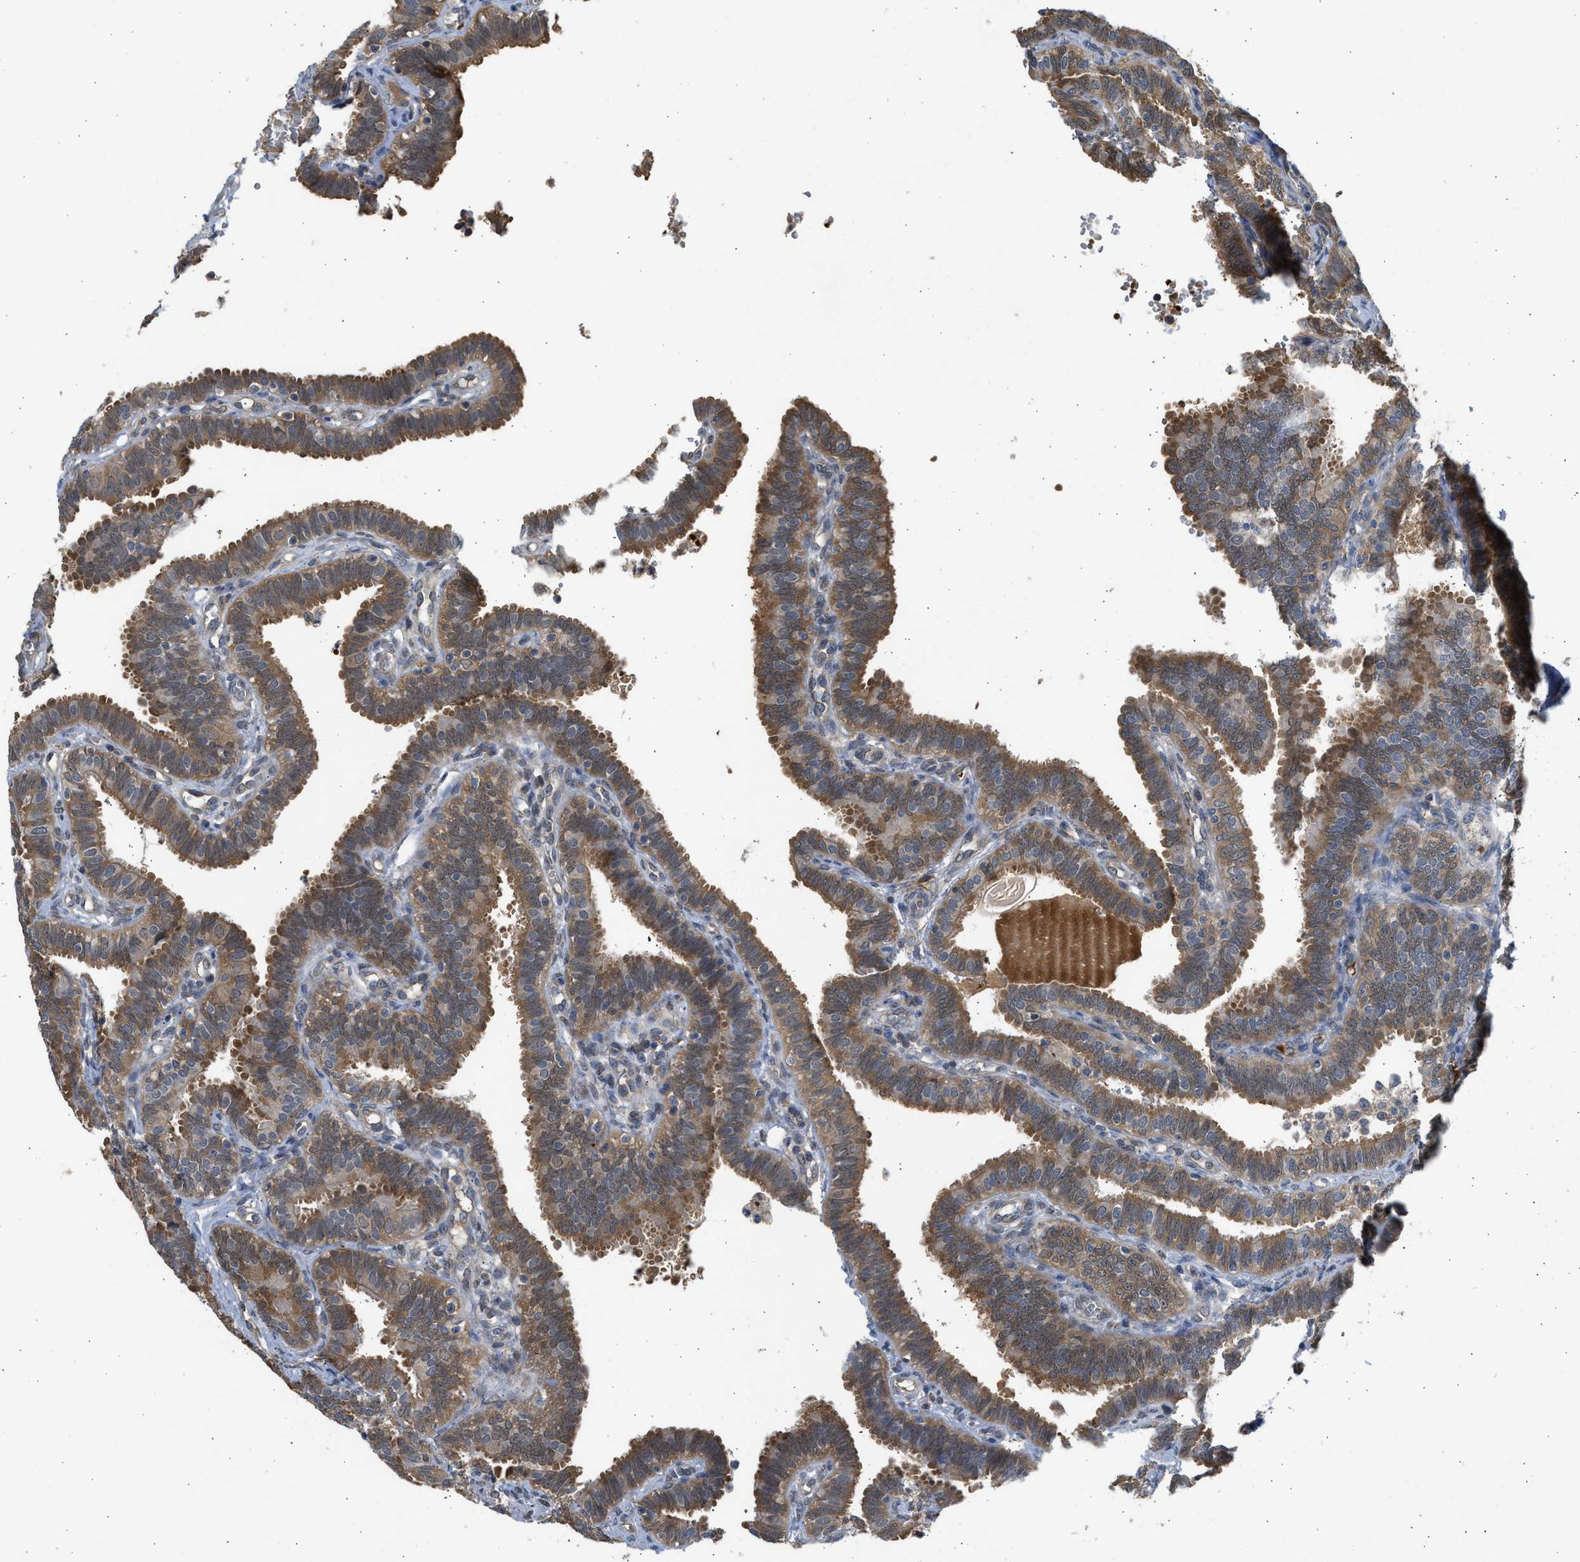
{"staining": {"intensity": "moderate", "quantity": ">75%", "location": "cytoplasmic/membranous"}, "tissue": "fallopian tube", "cell_type": "Glandular cells", "image_type": "normal", "snomed": [{"axis": "morphology", "description": "Normal tissue, NOS"}, {"axis": "topography", "description": "Fallopian tube"}, {"axis": "topography", "description": "Placenta"}], "caption": "Immunohistochemical staining of normal human fallopian tube displays moderate cytoplasmic/membranous protein positivity in approximately >75% of glandular cells.", "gene": "MAPK7", "patient": {"sex": "female", "age": 34}}